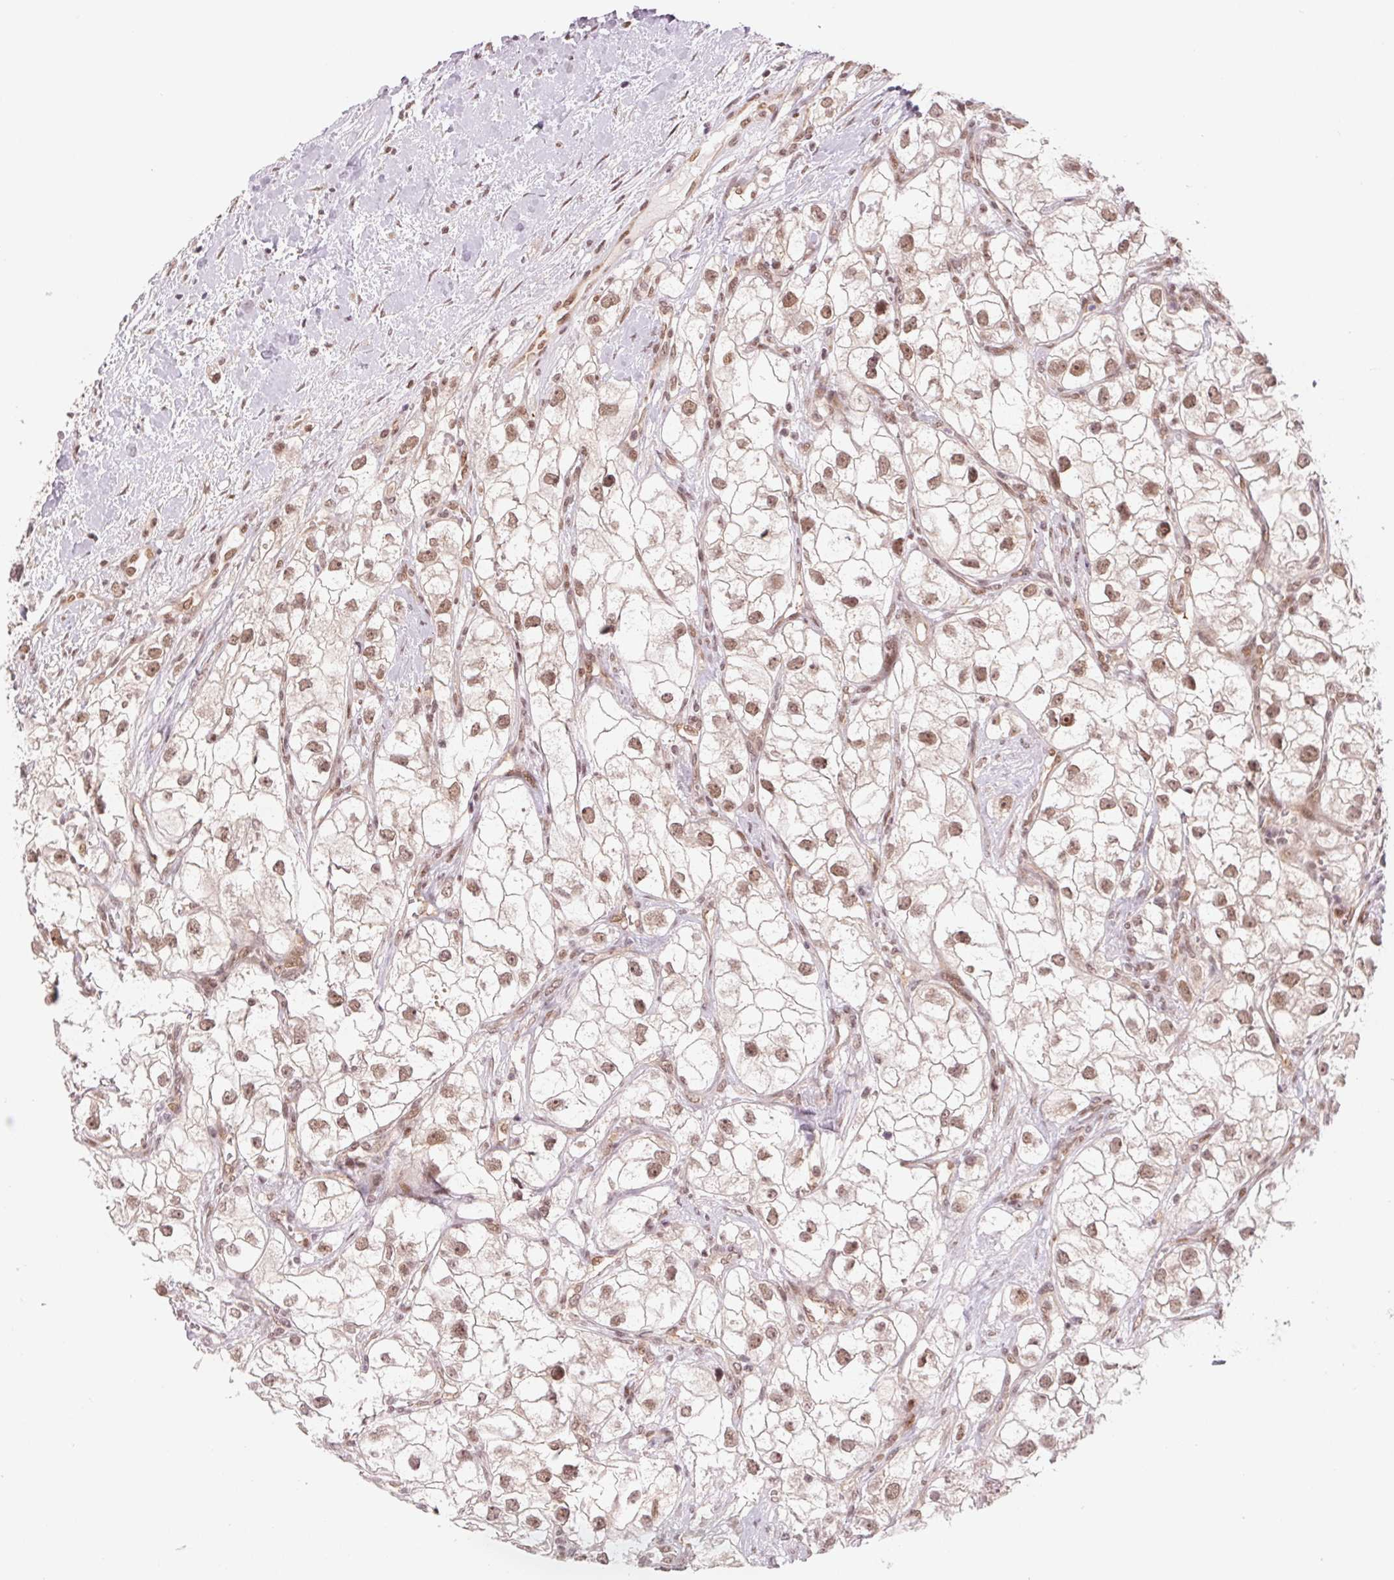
{"staining": {"intensity": "weak", "quantity": ">75%", "location": "nuclear"}, "tissue": "renal cancer", "cell_type": "Tumor cells", "image_type": "cancer", "snomed": [{"axis": "morphology", "description": "Adenocarcinoma, NOS"}, {"axis": "topography", "description": "Kidney"}], "caption": "Adenocarcinoma (renal) stained for a protein (brown) demonstrates weak nuclear positive positivity in about >75% of tumor cells.", "gene": "DNAJB6", "patient": {"sex": "male", "age": 59}}